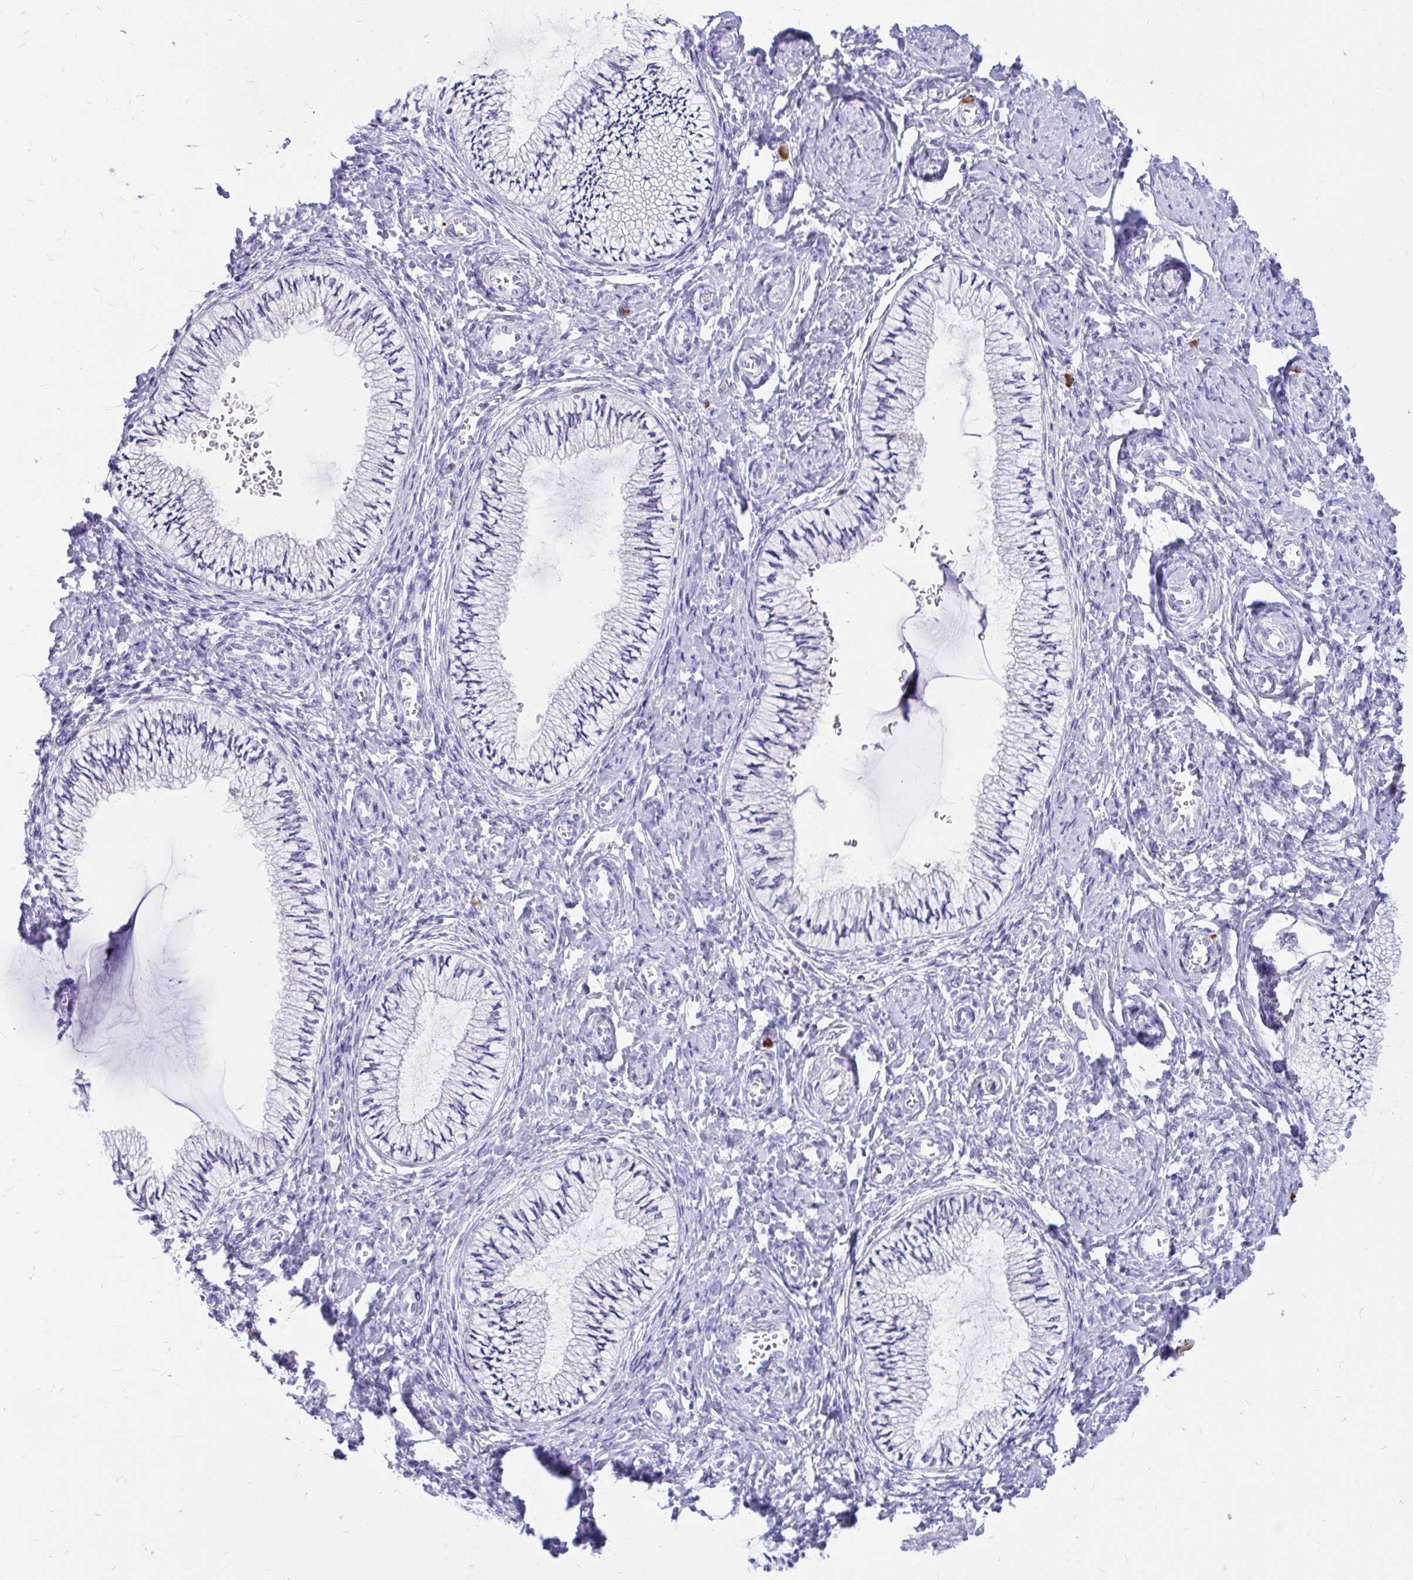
{"staining": {"intensity": "negative", "quantity": "none", "location": "none"}, "tissue": "cervix", "cell_type": "Glandular cells", "image_type": "normal", "snomed": [{"axis": "morphology", "description": "Normal tissue, NOS"}, {"axis": "topography", "description": "Cervix"}], "caption": "Cervix was stained to show a protein in brown. There is no significant staining in glandular cells. (IHC, brightfield microscopy, high magnification).", "gene": "MAP1LC3A", "patient": {"sex": "female", "age": 24}}